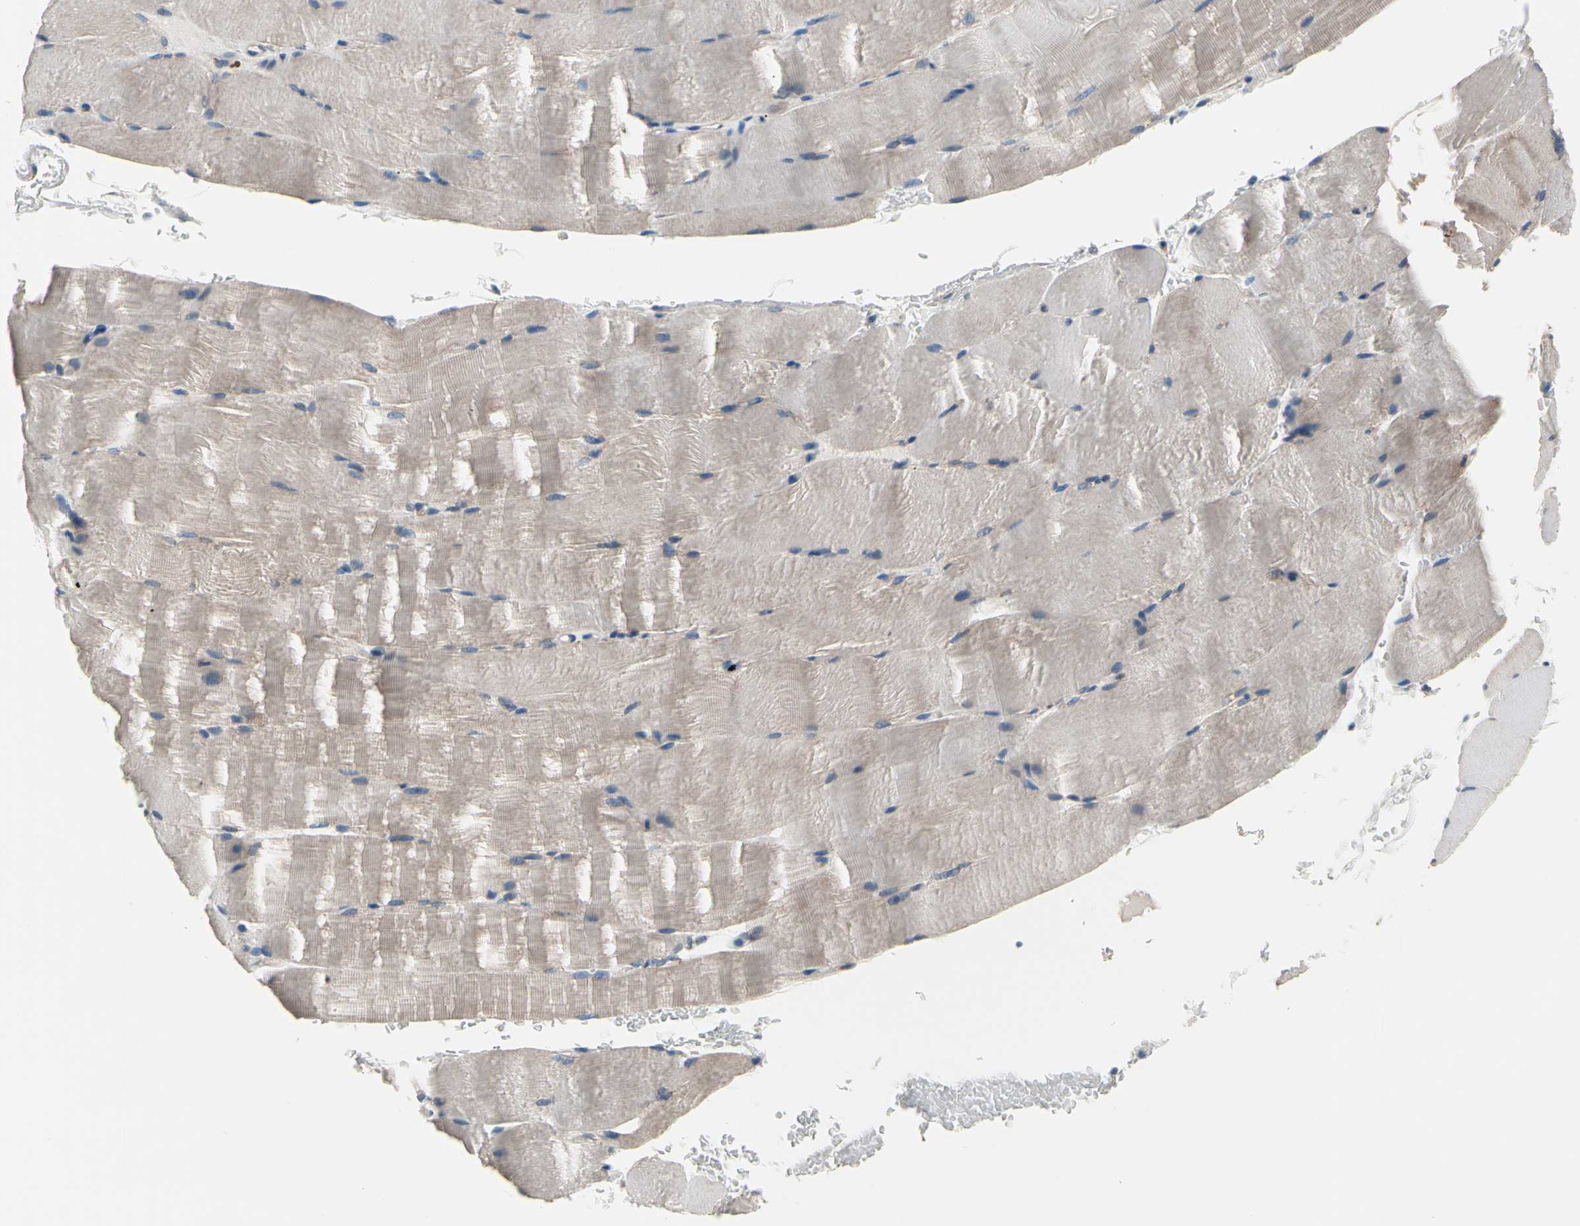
{"staining": {"intensity": "negative", "quantity": "none", "location": "none"}, "tissue": "skeletal muscle", "cell_type": "Myocytes", "image_type": "normal", "snomed": [{"axis": "morphology", "description": "Normal tissue, NOS"}, {"axis": "topography", "description": "Skeletal muscle"}, {"axis": "topography", "description": "Parathyroid gland"}], "caption": "Myocytes show no significant positivity in unremarkable skeletal muscle. (DAB (3,3'-diaminobenzidine) immunohistochemistry (IHC), high magnification).", "gene": "PRKAR2B", "patient": {"sex": "female", "age": 37}}